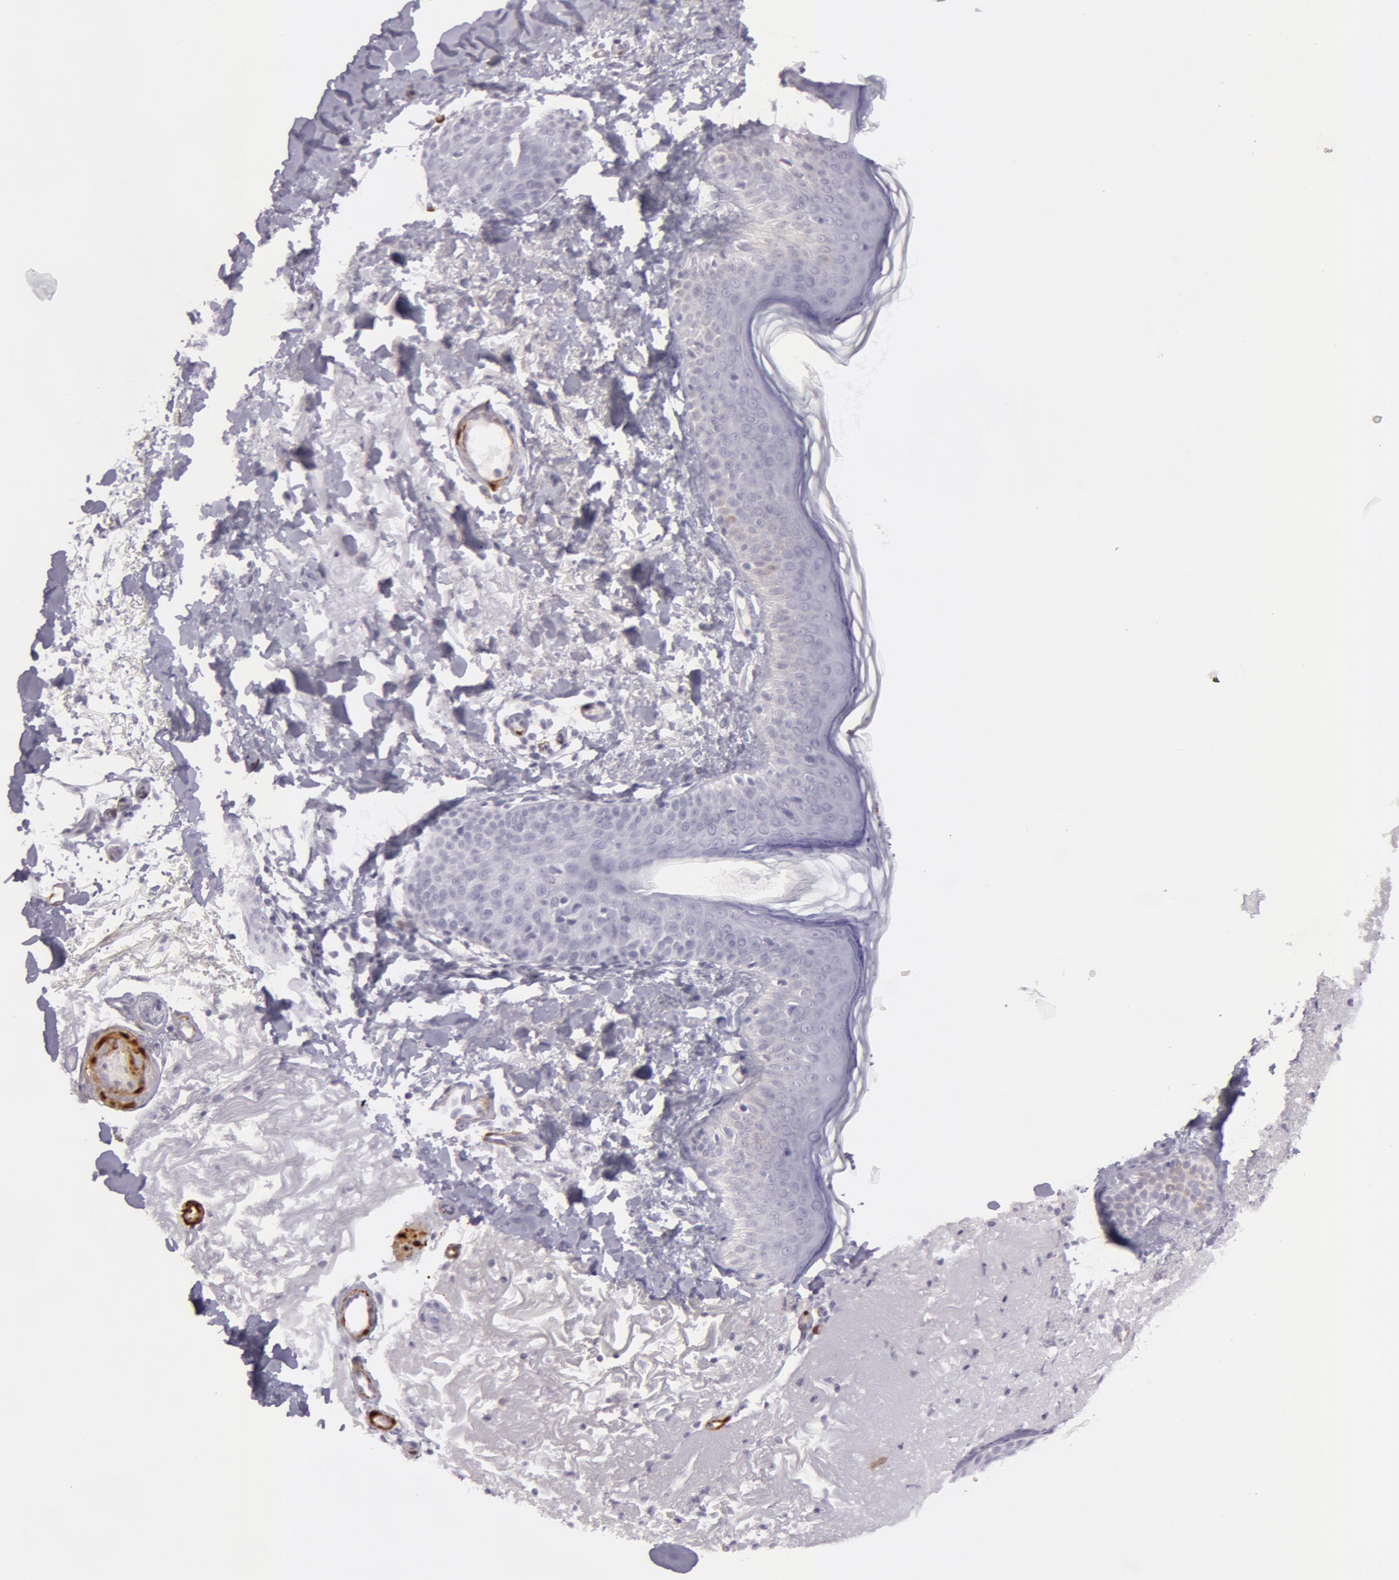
{"staining": {"intensity": "negative", "quantity": "none", "location": "none"}, "tissue": "skin", "cell_type": "Fibroblasts", "image_type": "normal", "snomed": [{"axis": "morphology", "description": "Normal tissue, NOS"}, {"axis": "morphology", "description": "Neoplasm, benign, NOS"}, {"axis": "topography", "description": "Skin"}], "caption": "The image shows no staining of fibroblasts in unremarkable skin.", "gene": "TAGLN", "patient": {"sex": "female", "age": 53}}